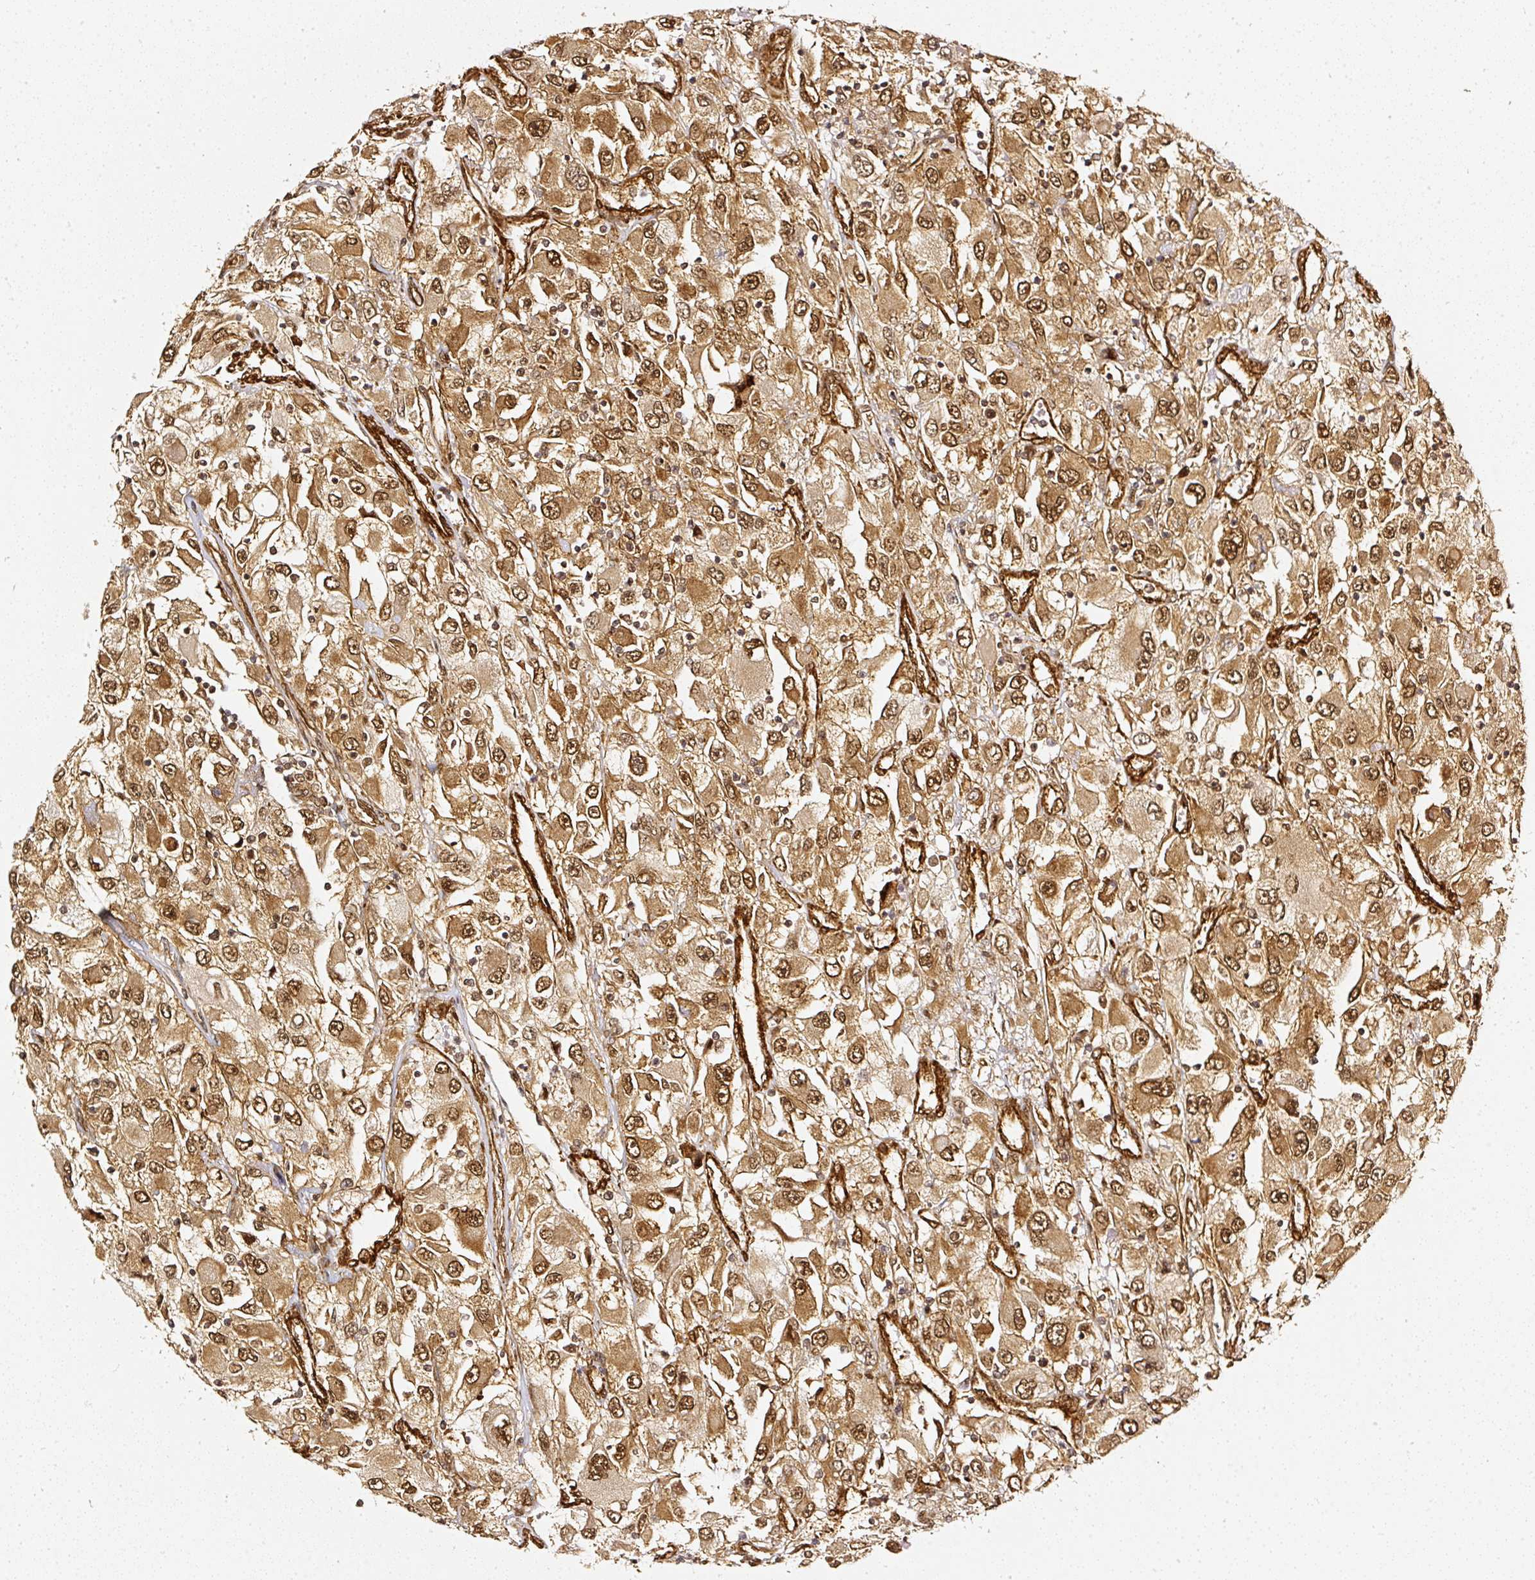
{"staining": {"intensity": "moderate", "quantity": ">75%", "location": "cytoplasmic/membranous,nuclear"}, "tissue": "renal cancer", "cell_type": "Tumor cells", "image_type": "cancer", "snomed": [{"axis": "morphology", "description": "Adenocarcinoma, NOS"}, {"axis": "topography", "description": "Kidney"}], "caption": "The immunohistochemical stain labels moderate cytoplasmic/membranous and nuclear expression in tumor cells of renal cancer tissue.", "gene": "PSMD1", "patient": {"sex": "female", "age": 52}}